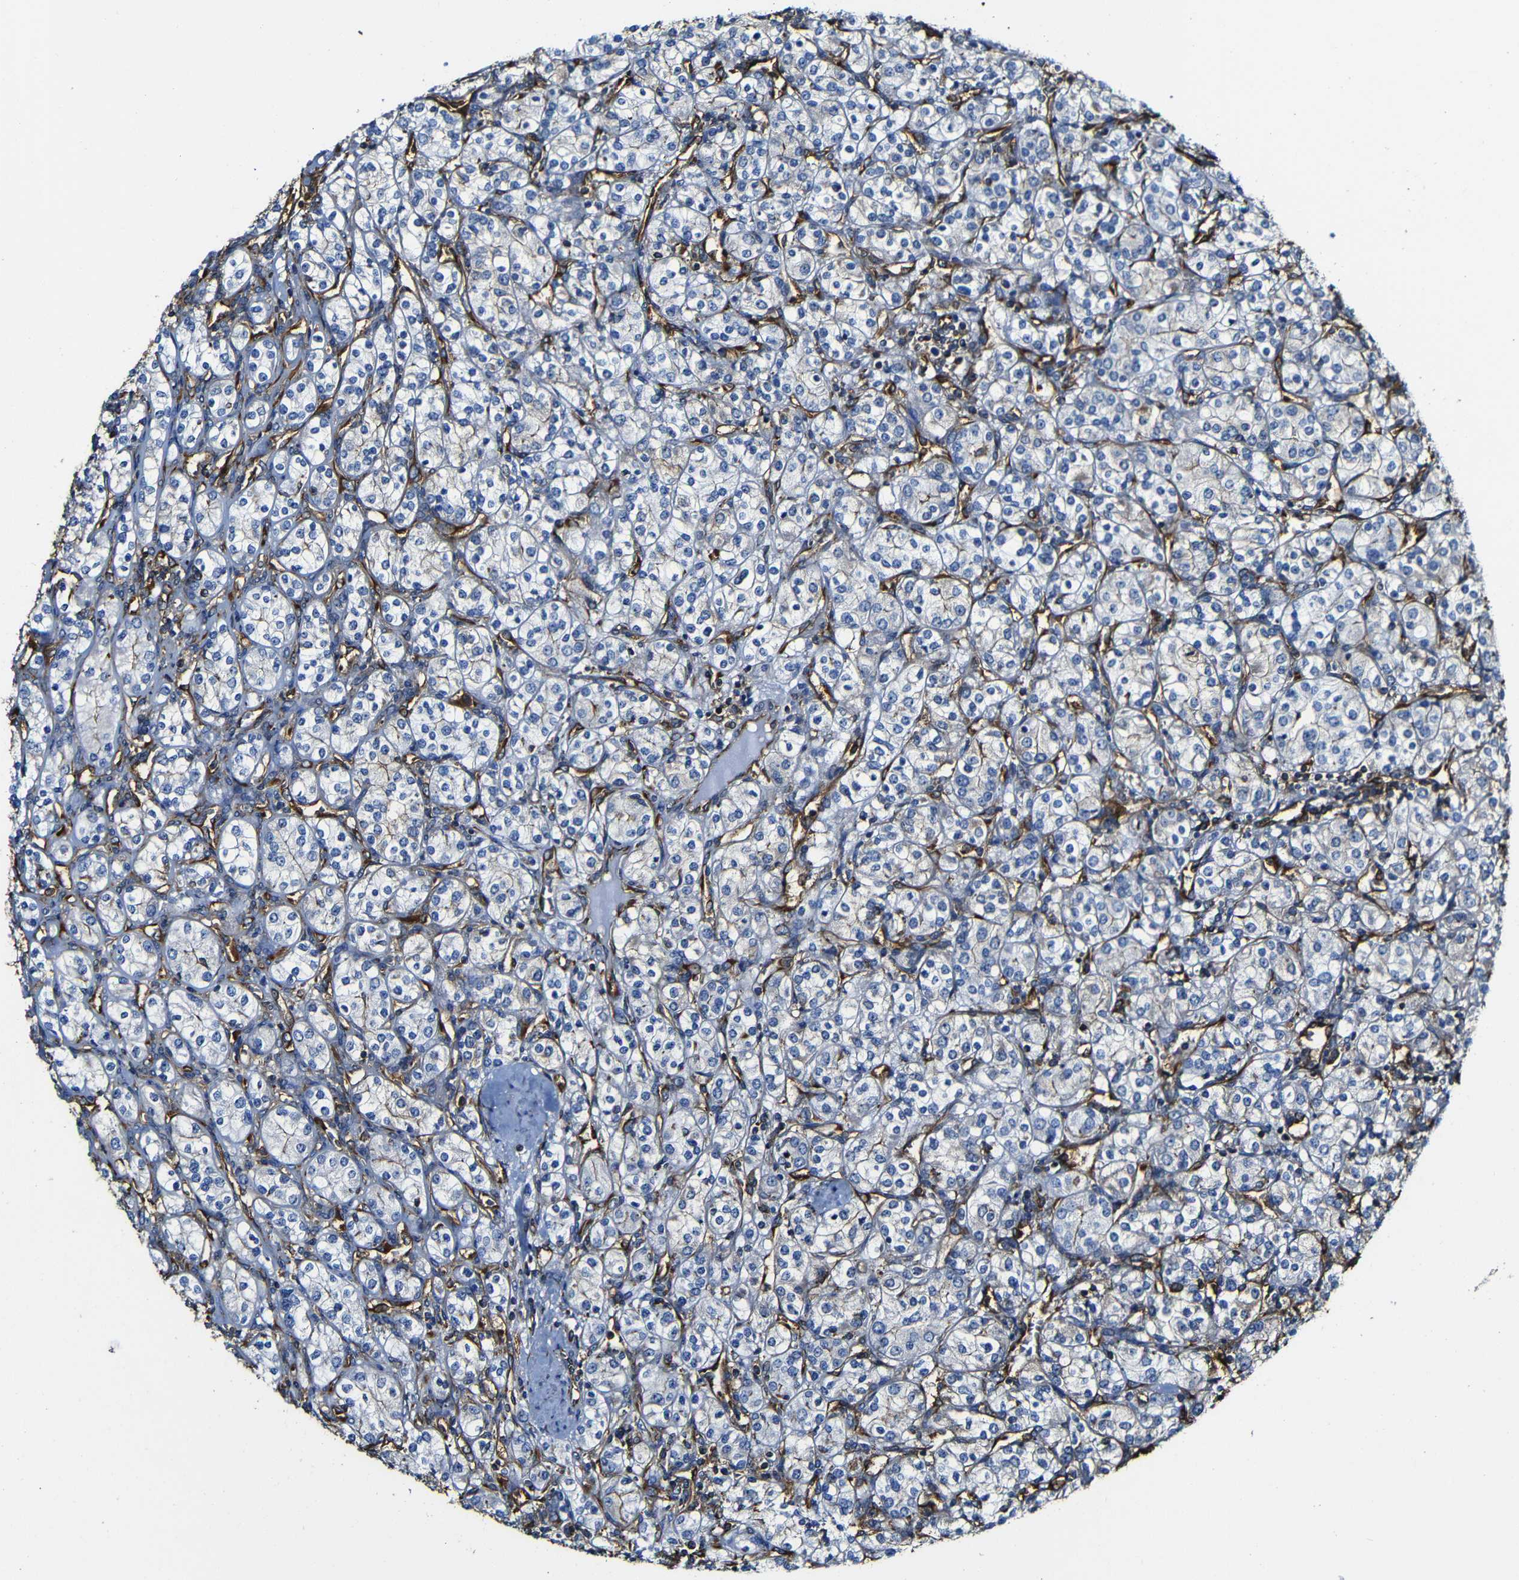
{"staining": {"intensity": "negative", "quantity": "none", "location": "none"}, "tissue": "renal cancer", "cell_type": "Tumor cells", "image_type": "cancer", "snomed": [{"axis": "morphology", "description": "Adenocarcinoma, NOS"}, {"axis": "topography", "description": "Kidney"}], "caption": "Renal cancer (adenocarcinoma) was stained to show a protein in brown. There is no significant positivity in tumor cells. (Immunohistochemistry, brightfield microscopy, high magnification).", "gene": "MSN", "patient": {"sex": "male", "age": 77}}